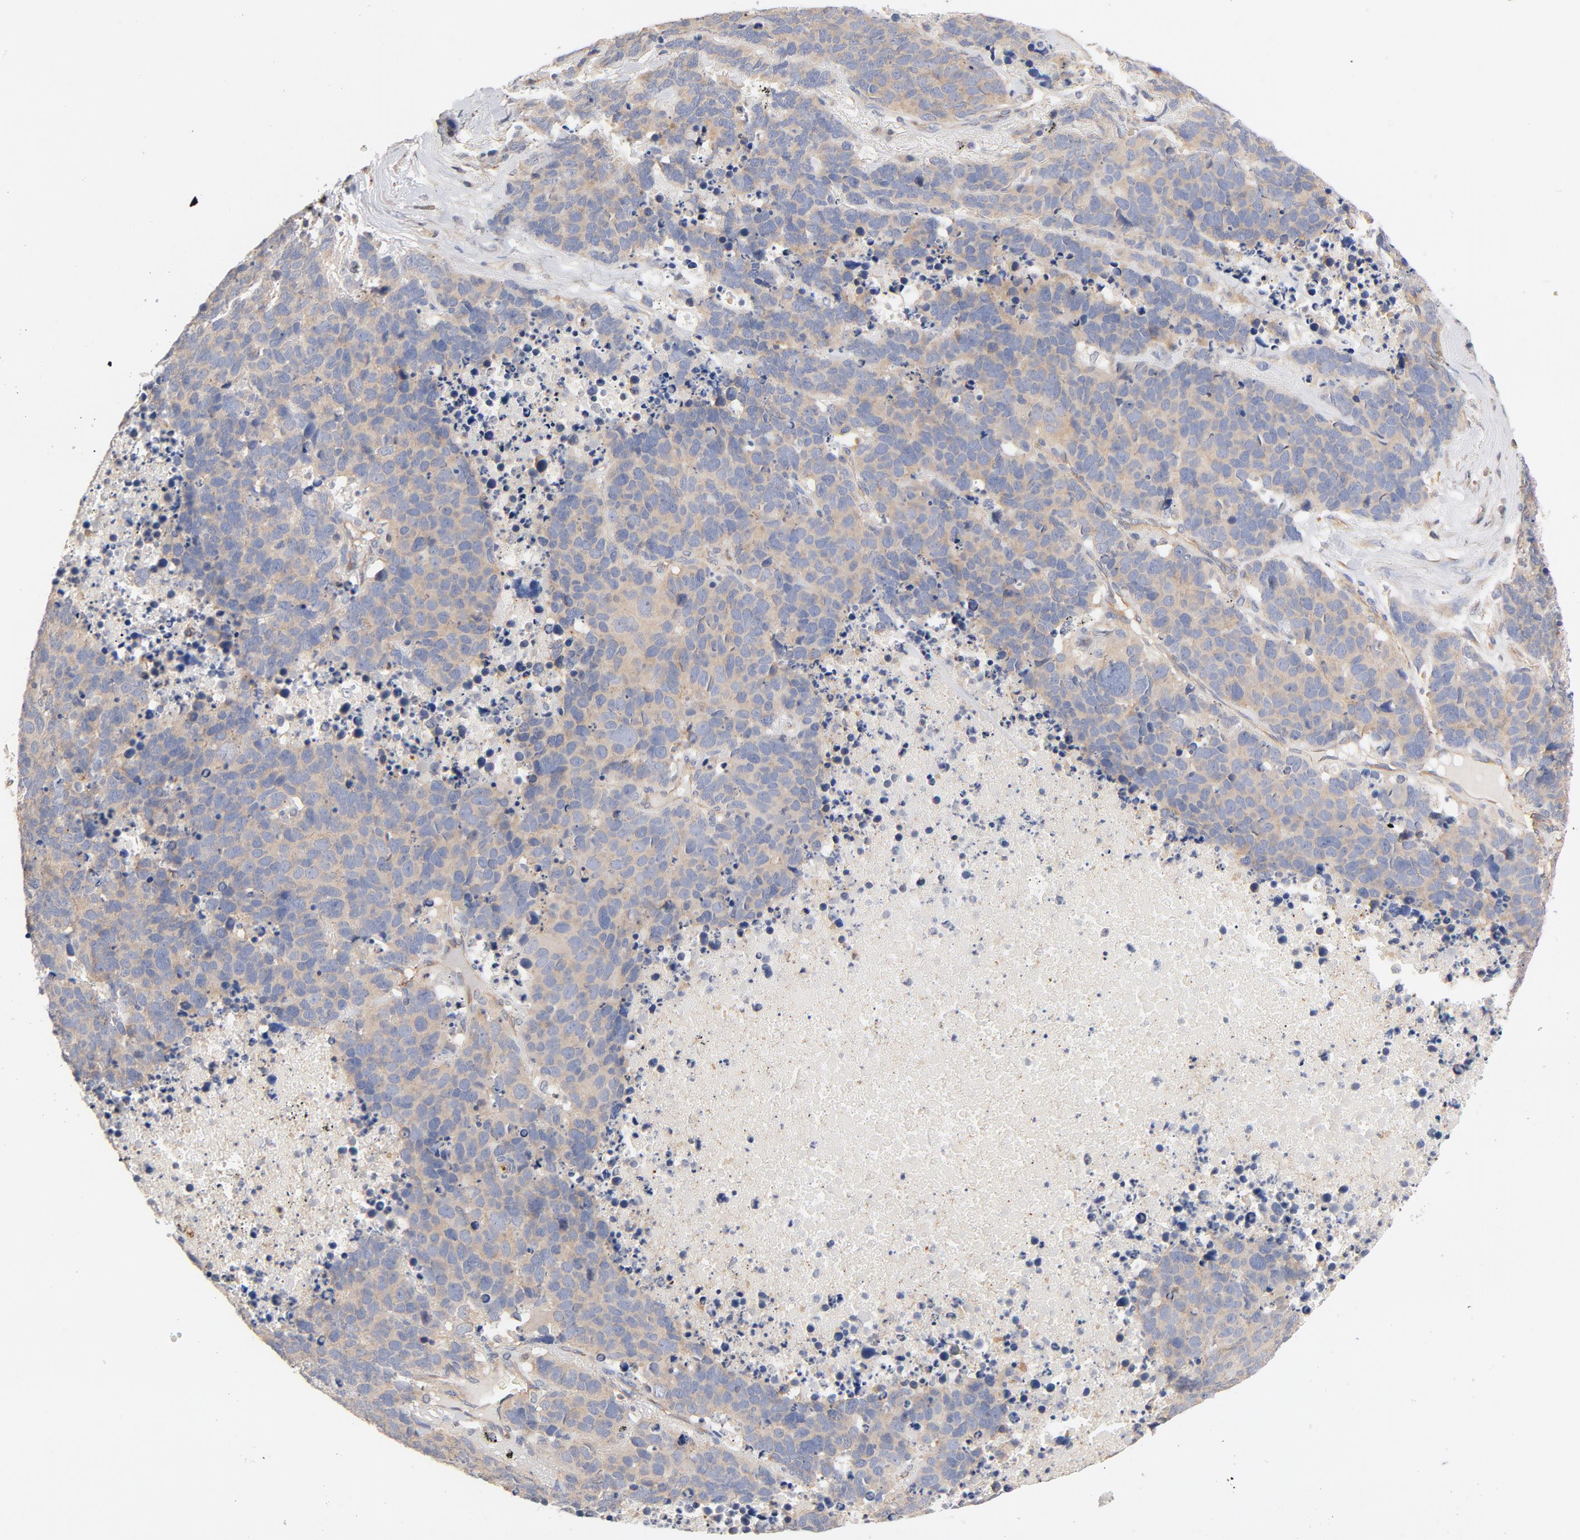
{"staining": {"intensity": "weak", "quantity": ">75%", "location": "cytoplasmic/membranous"}, "tissue": "lung cancer", "cell_type": "Tumor cells", "image_type": "cancer", "snomed": [{"axis": "morphology", "description": "Carcinoid, malignant, NOS"}, {"axis": "topography", "description": "Lung"}], "caption": "DAB (3,3'-diaminobenzidine) immunohistochemical staining of human malignant carcinoid (lung) displays weak cytoplasmic/membranous protein staining in about >75% of tumor cells.", "gene": "STRN3", "patient": {"sex": "male", "age": 60}}